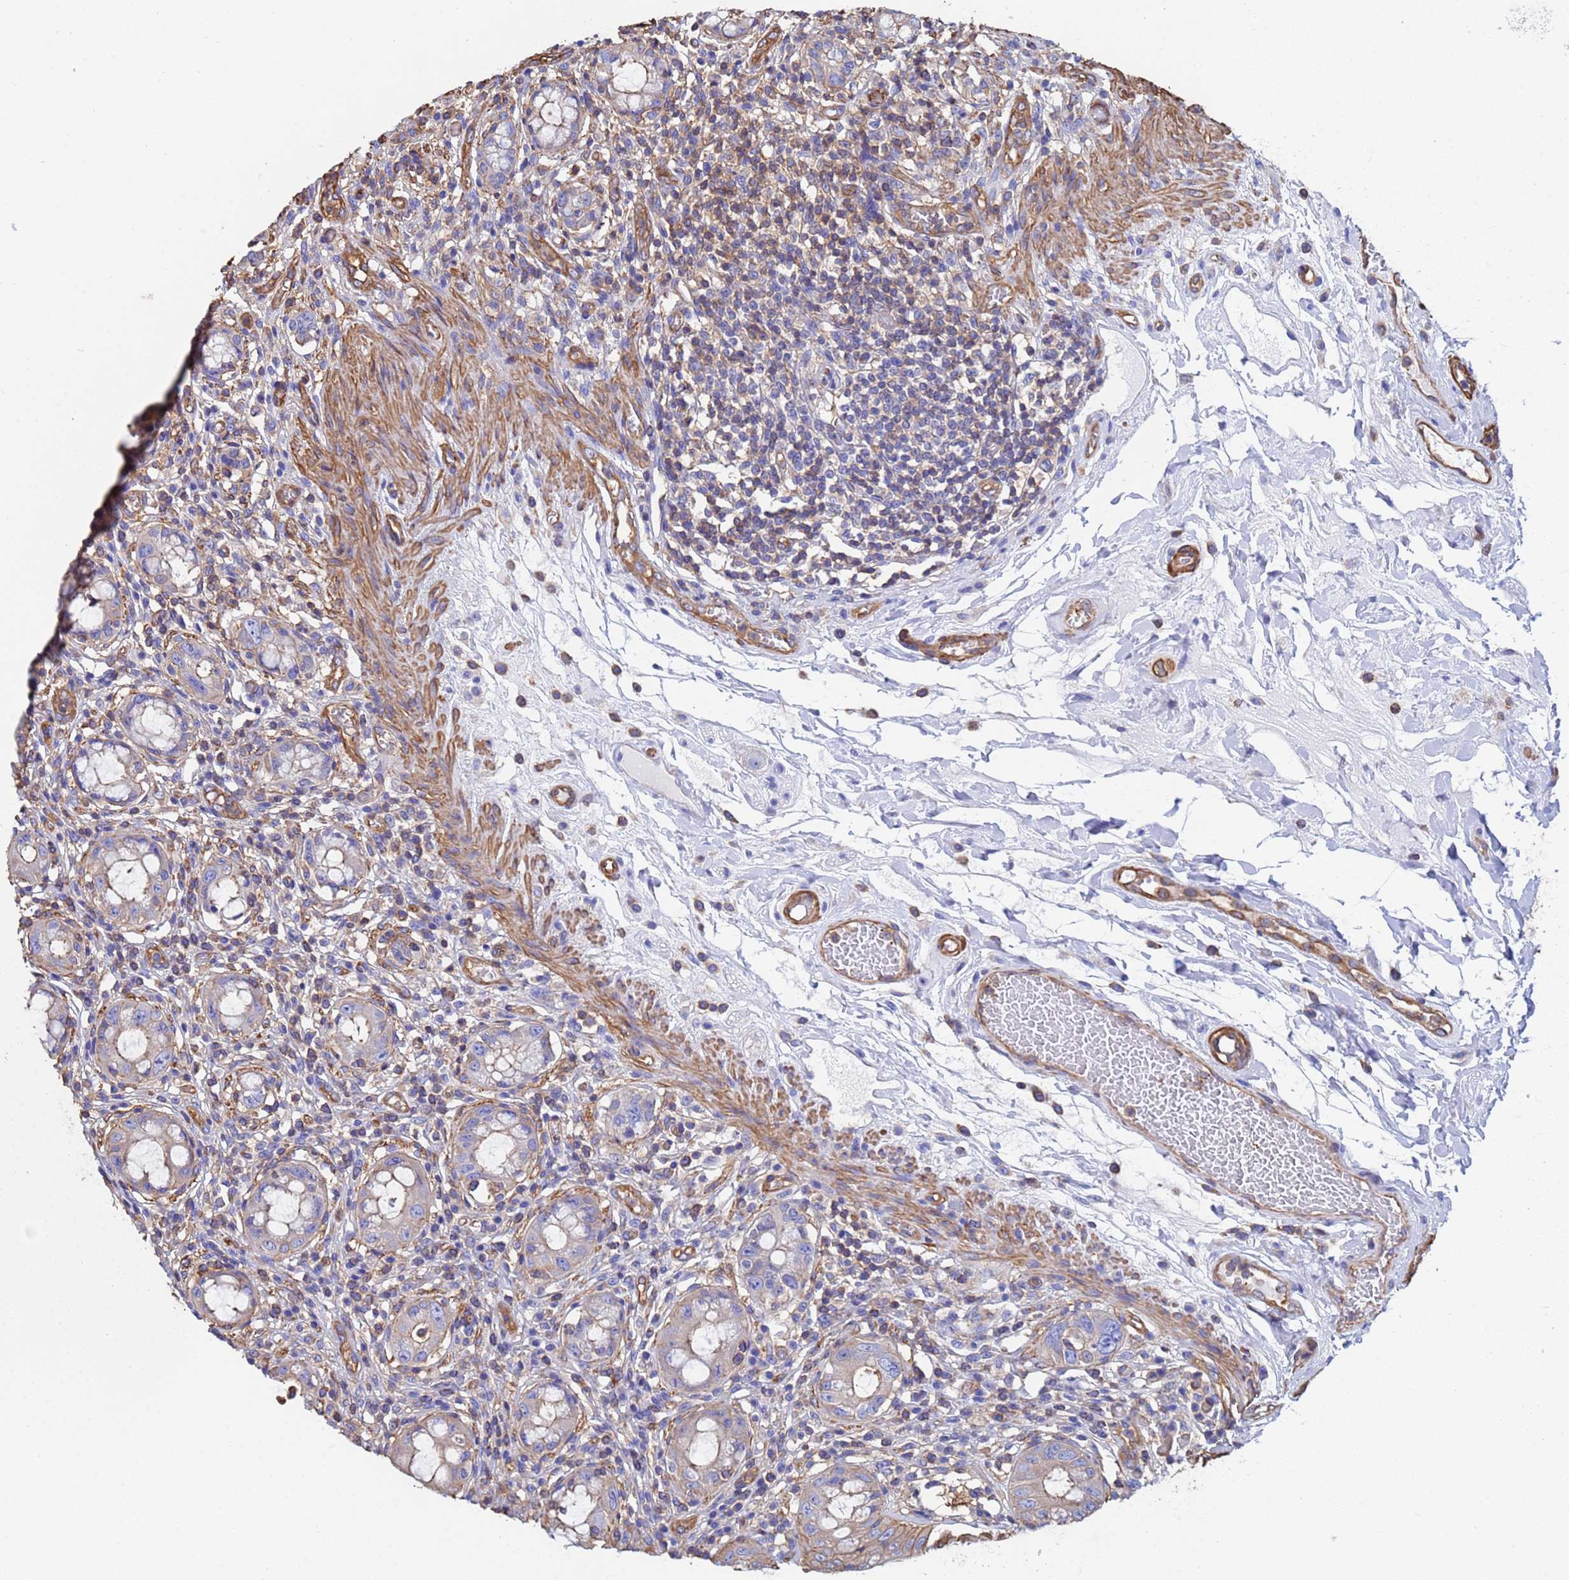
{"staining": {"intensity": "moderate", "quantity": "25%-75%", "location": "cytoplasmic/membranous"}, "tissue": "rectum", "cell_type": "Glandular cells", "image_type": "normal", "snomed": [{"axis": "morphology", "description": "Normal tissue, NOS"}, {"axis": "topography", "description": "Rectum"}], "caption": "Immunohistochemistry (IHC) histopathology image of normal rectum stained for a protein (brown), which demonstrates medium levels of moderate cytoplasmic/membranous staining in about 25%-75% of glandular cells.", "gene": "MYL12A", "patient": {"sex": "female", "age": 57}}